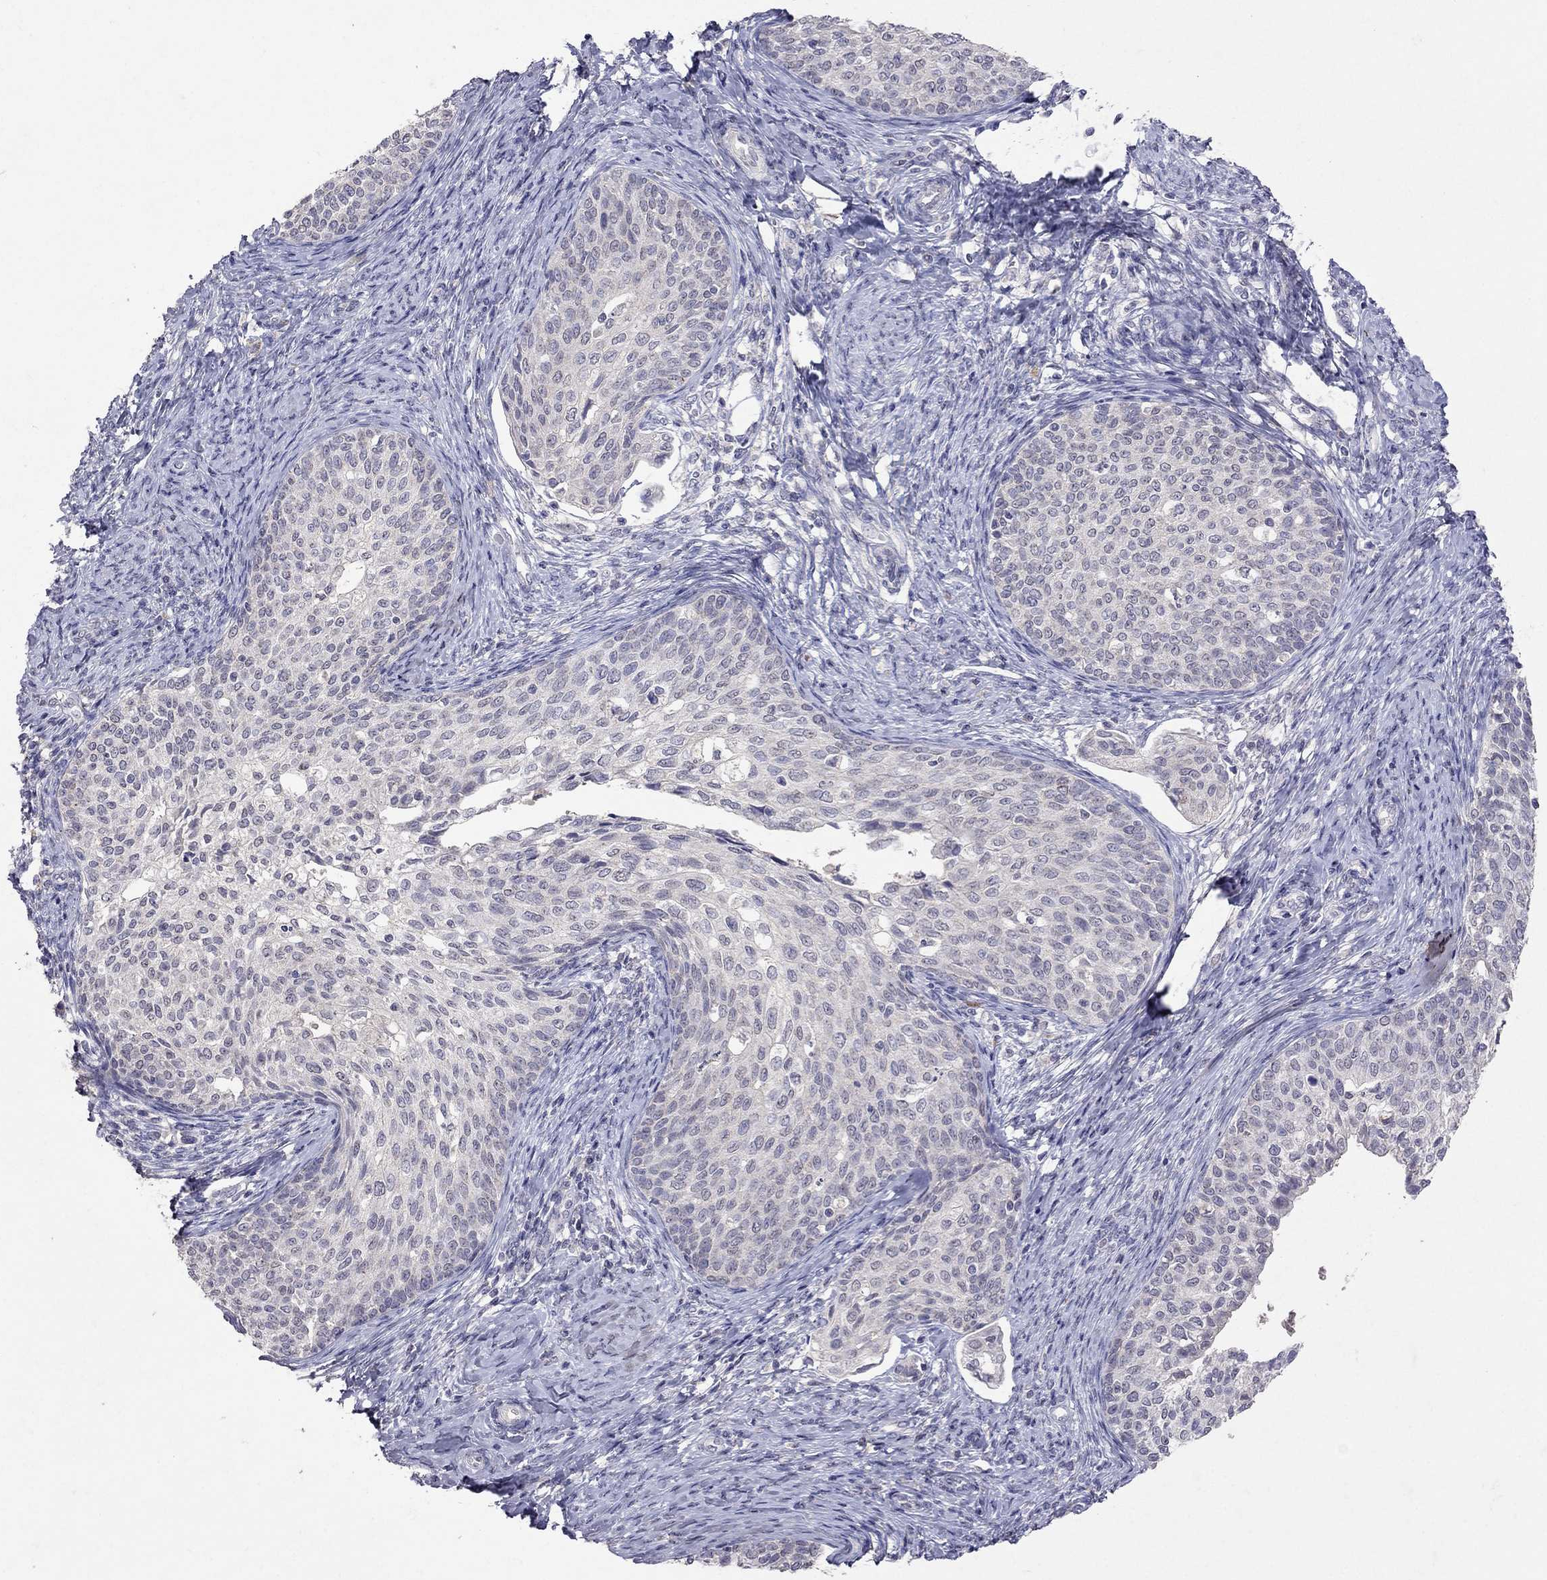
{"staining": {"intensity": "negative", "quantity": "none", "location": "none"}, "tissue": "cervical cancer", "cell_type": "Tumor cells", "image_type": "cancer", "snomed": [{"axis": "morphology", "description": "Squamous cell carcinoma, NOS"}, {"axis": "topography", "description": "Cervix"}], "caption": "High power microscopy image of an immunohistochemistry (IHC) photomicrograph of cervical cancer (squamous cell carcinoma), revealing no significant positivity in tumor cells.", "gene": "FST", "patient": {"sex": "female", "age": 51}}